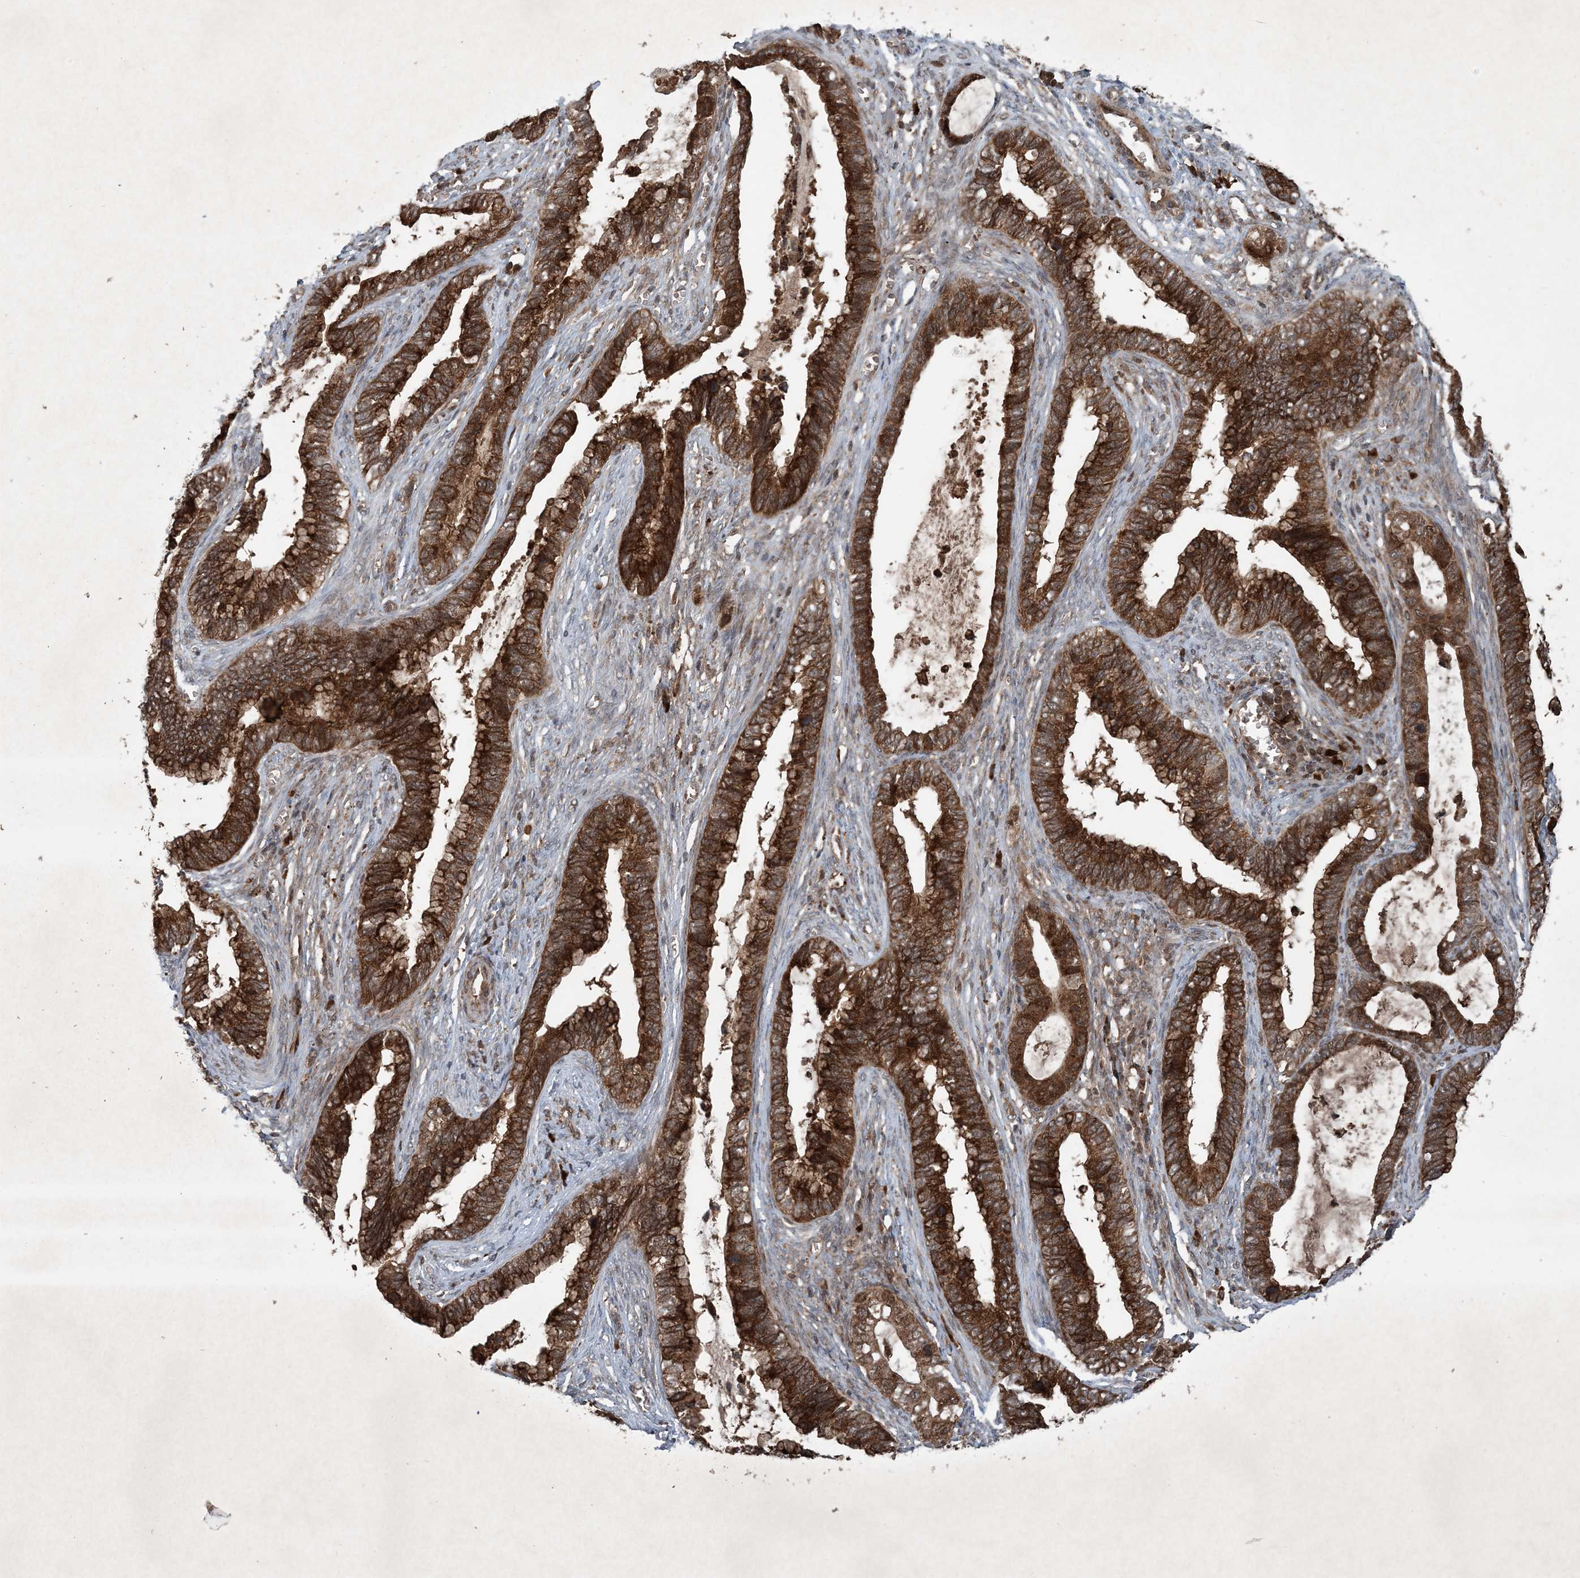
{"staining": {"intensity": "strong", "quantity": ">75%", "location": "cytoplasmic/membranous"}, "tissue": "cervical cancer", "cell_type": "Tumor cells", "image_type": "cancer", "snomed": [{"axis": "morphology", "description": "Adenocarcinoma, NOS"}, {"axis": "topography", "description": "Cervix"}], "caption": "IHC histopathology image of neoplastic tissue: human adenocarcinoma (cervical) stained using immunohistochemistry reveals high levels of strong protein expression localized specifically in the cytoplasmic/membranous of tumor cells, appearing as a cytoplasmic/membranous brown color.", "gene": "GNG5", "patient": {"sex": "female", "age": 44}}